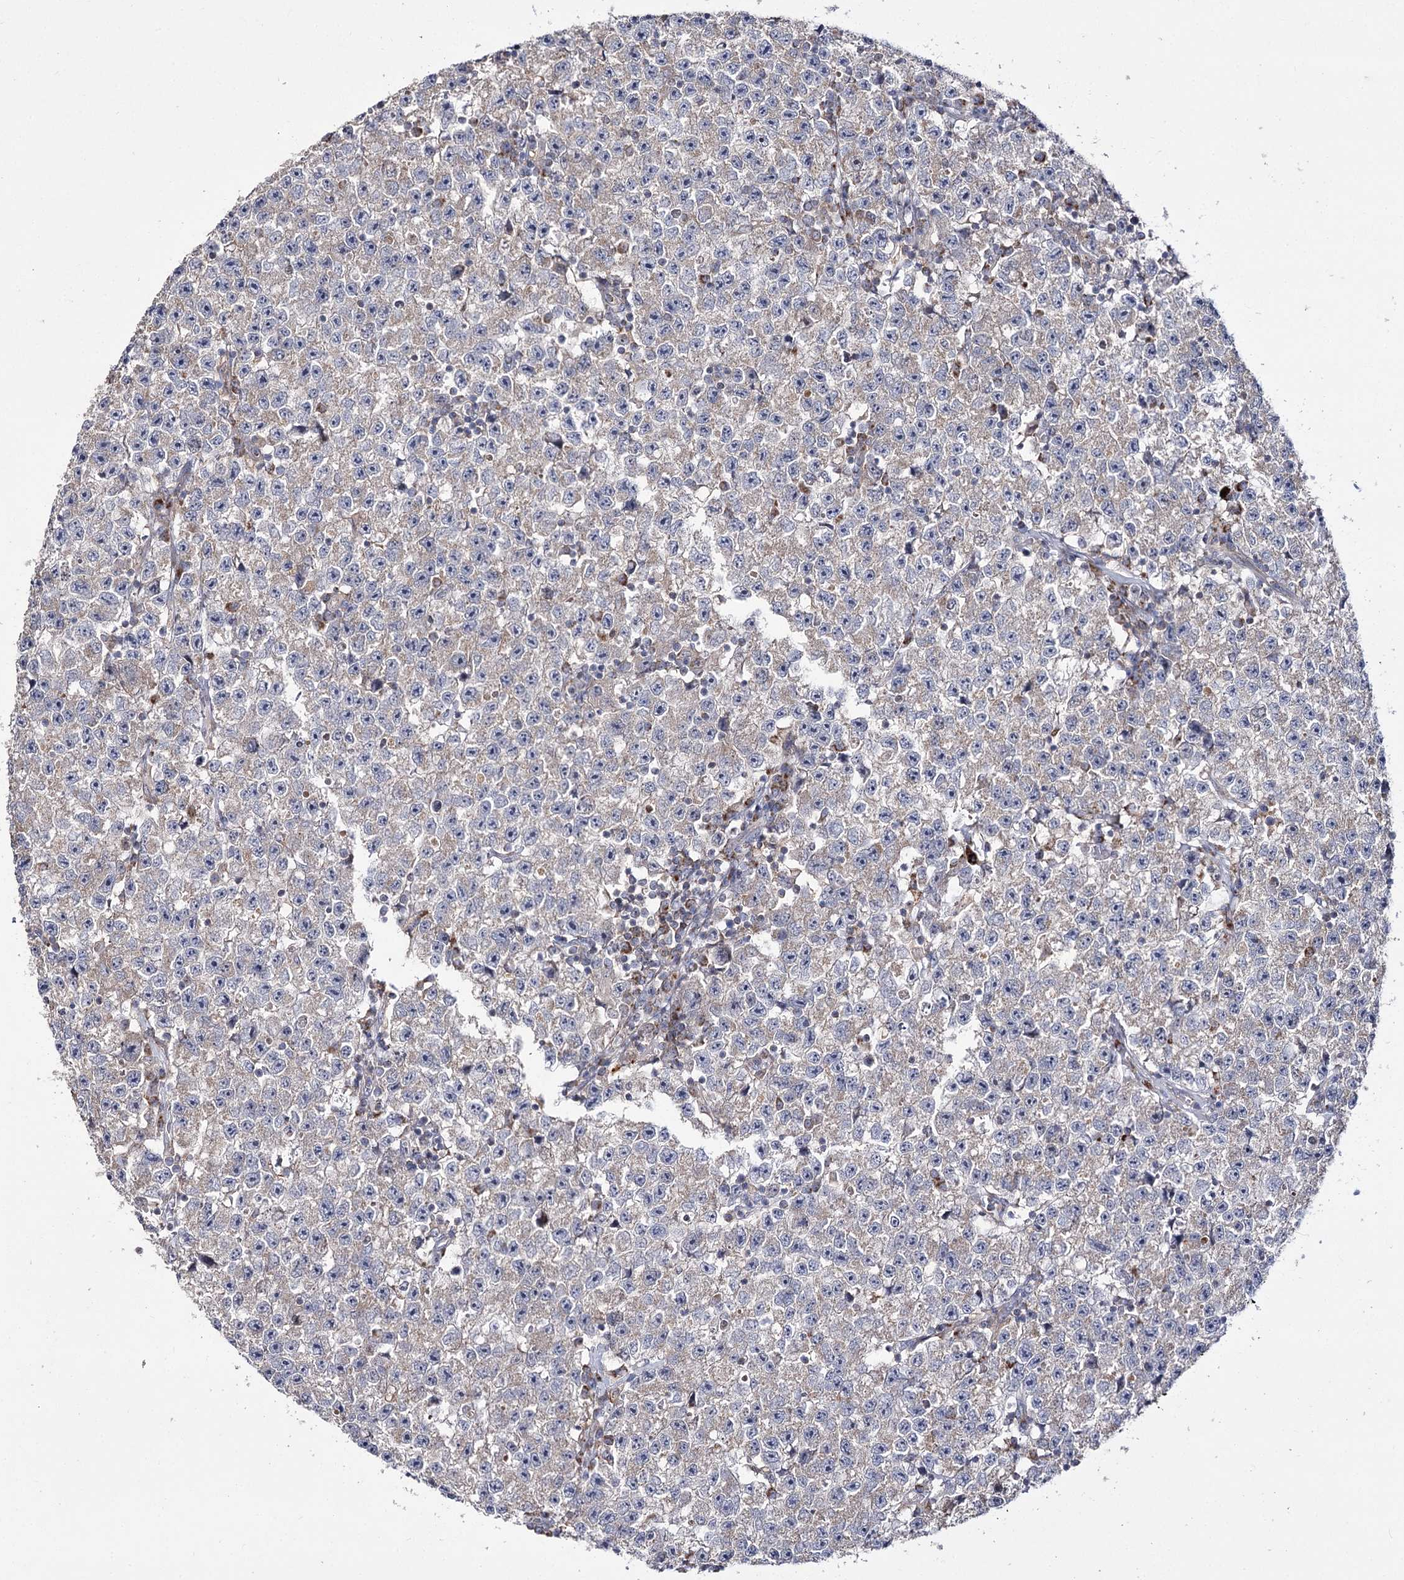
{"staining": {"intensity": "weak", "quantity": "<25%", "location": "cytoplasmic/membranous"}, "tissue": "testis cancer", "cell_type": "Tumor cells", "image_type": "cancer", "snomed": [{"axis": "morphology", "description": "Seminoma, NOS"}, {"axis": "topography", "description": "Testis"}], "caption": "IHC image of human testis cancer (seminoma) stained for a protein (brown), which reveals no expression in tumor cells.", "gene": "NADK2", "patient": {"sex": "male", "age": 22}}